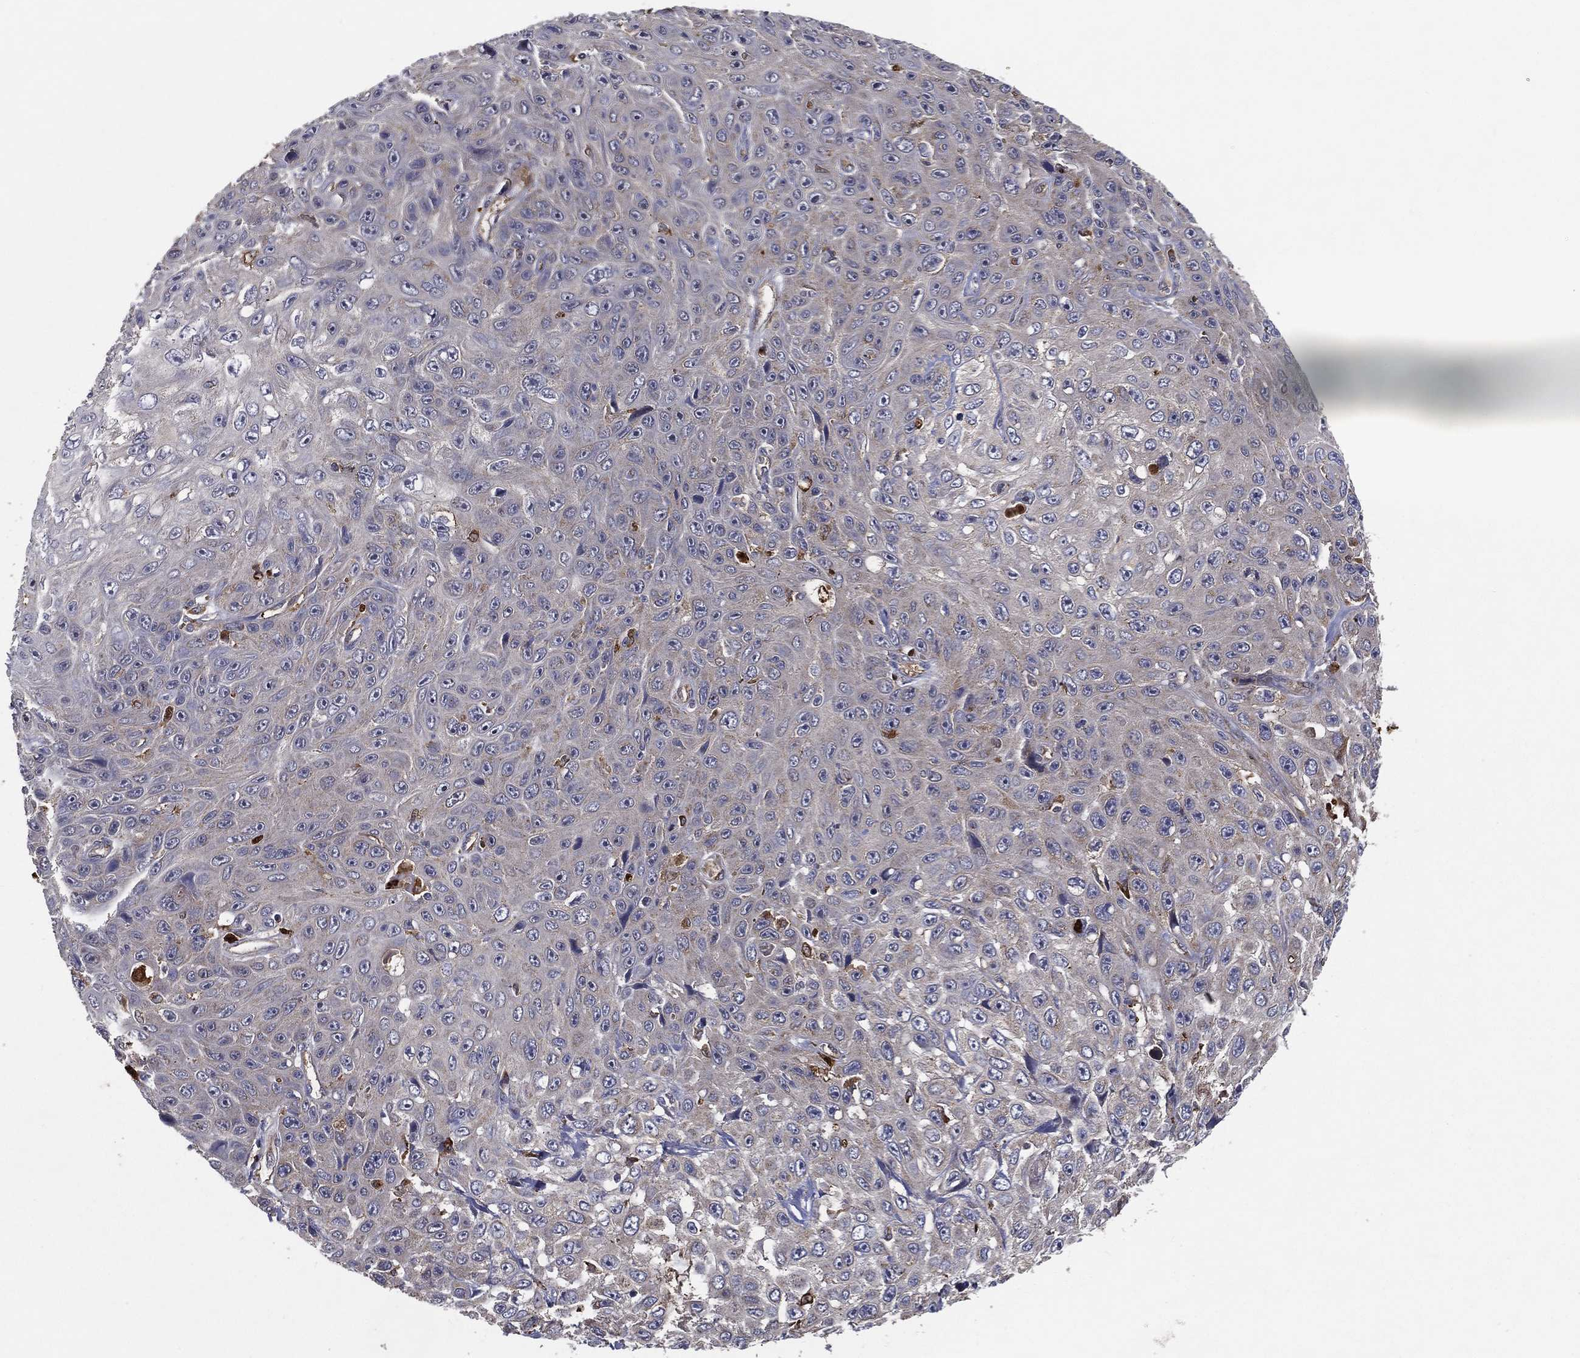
{"staining": {"intensity": "negative", "quantity": "none", "location": "none"}, "tissue": "skin cancer", "cell_type": "Tumor cells", "image_type": "cancer", "snomed": [{"axis": "morphology", "description": "Squamous cell carcinoma, NOS"}, {"axis": "topography", "description": "Skin"}], "caption": "IHC photomicrograph of squamous cell carcinoma (skin) stained for a protein (brown), which reveals no positivity in tumor cells.", "gene": "MT-ND1", "patient": {"sex": "male", "age": 82}}